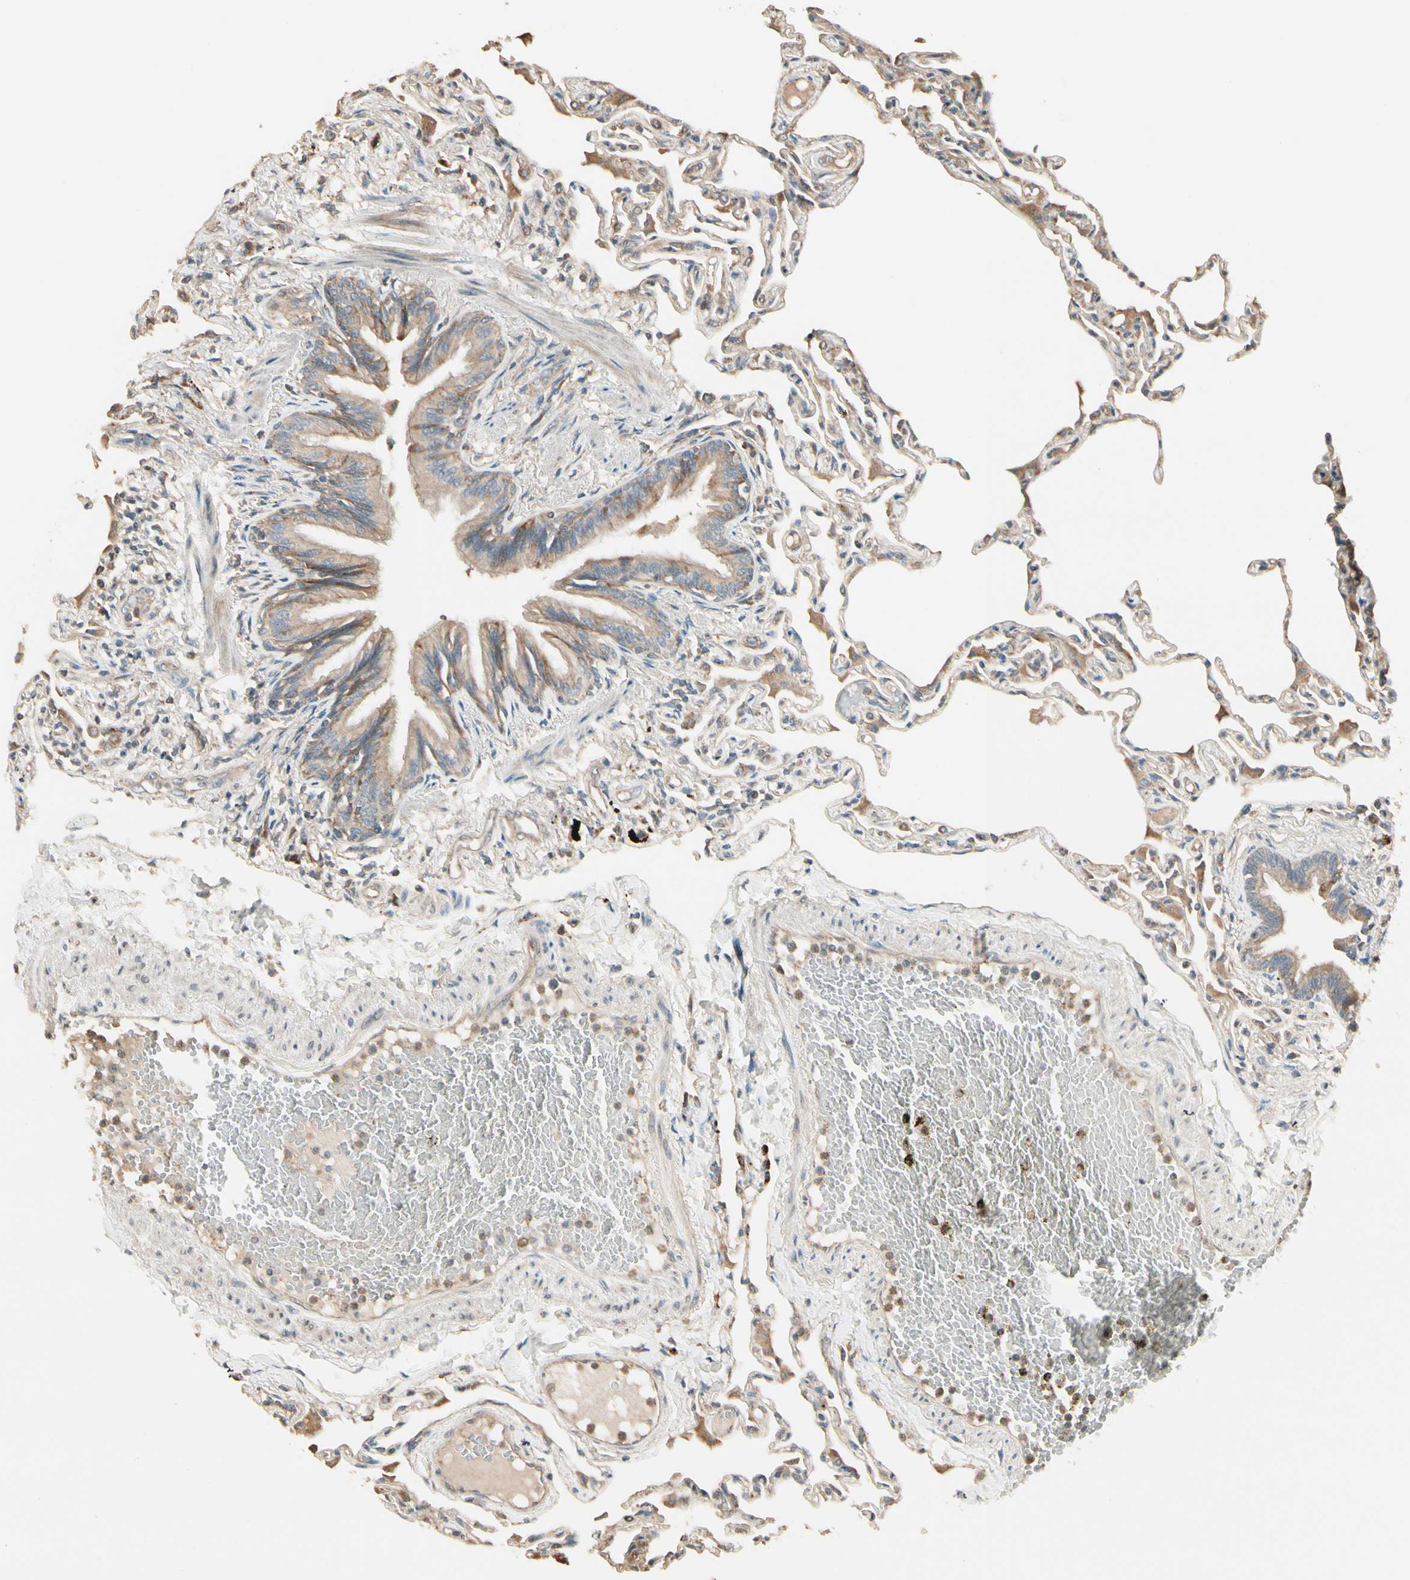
{"staining": {"intensity": "moderate", "quantity": ">75%", "location": "cytoplasmic/membranous"}, "tissue": "lung", "cell_type": "Alveolar cells", "image_type": "normal", "snomed": [{"axis": "morphology", "description": "Normal tissue, NOS"}, {"axis": "topography", "description": "Lung"}], "caption": "A micrograph of human lung stained for a protein demonstrates moderate cytoplasmic/membranous brown staining in alveolar cells.", "gene": "TNFRSF21", "patient": {"sex": "female", "age": 49}}